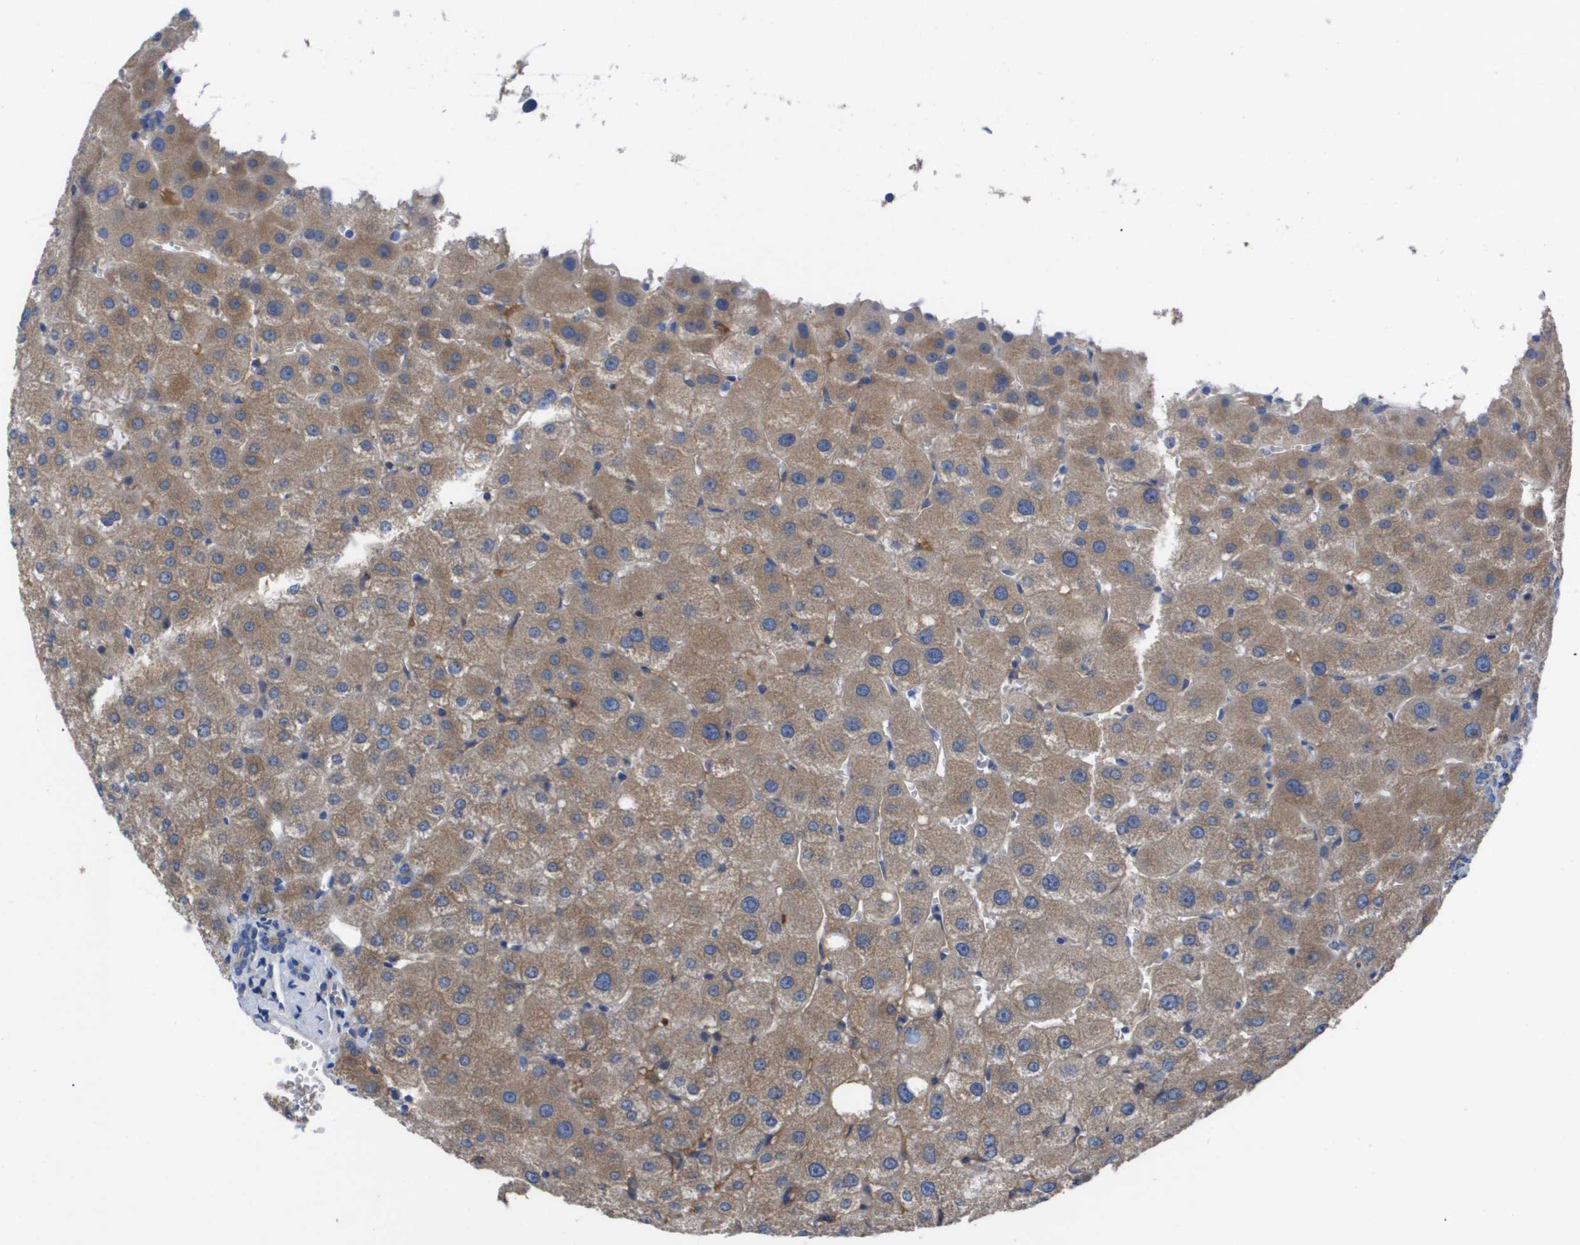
{"staining": {"intensity": "moderate", "quantity": "25%-75%", "location": "cytoplasmic/membranous"}, "tissue": "liver", "cell_type": "Cholangiocytes", "image_type": "normal", "snomed": [{"axis": "morphology", "description": "Normal tissue, NOS"}, {"axis": "topography", "description": "Liver"}], "caption": "The photomicrograph shows immunohistochemical staining of benign liver. There is moderate cytoplasmic/membranous expression is appreciated in about 25%-75% of cholangiocytes.", "gene": "SERPINA6", "patient": {"sex": "male", "age": 73}}